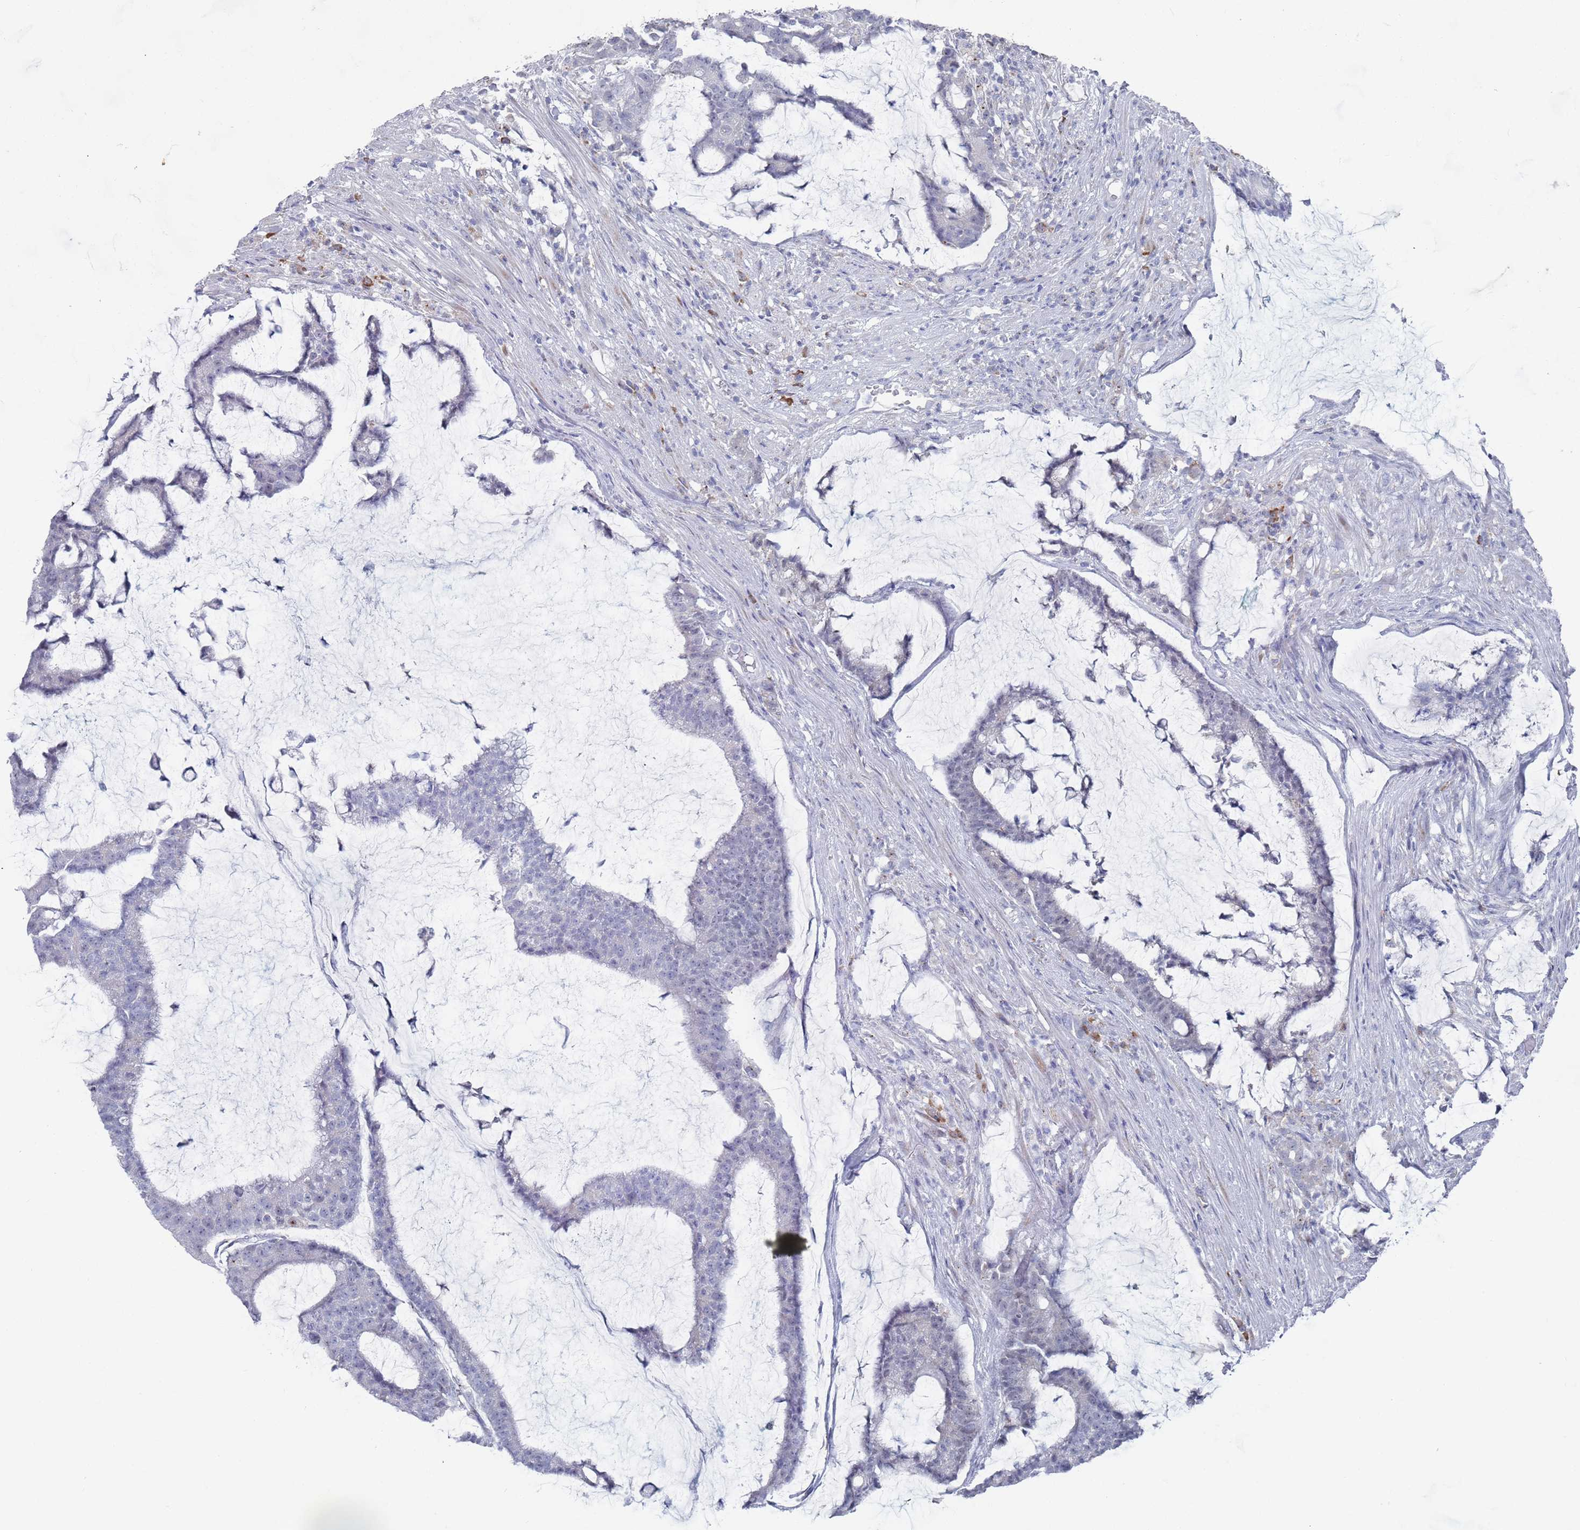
{"staining": {"intensity": "negative", "quantity": "none", "location": "none"}, "tissue": "colorectal cancer", "cell_type": "Tumor cells", "image_type": "cancer", "snomed": [{"axis": "morphology", "description": "Adenocarcinoma, NOS"}, {"axis": "topography", "description": "Colon"}], "caption": "Tumor cells show no significant protein expression in colorectal cancer.", "gene": "MAT1A", "patient": {"sex": "female", "age": 84}}